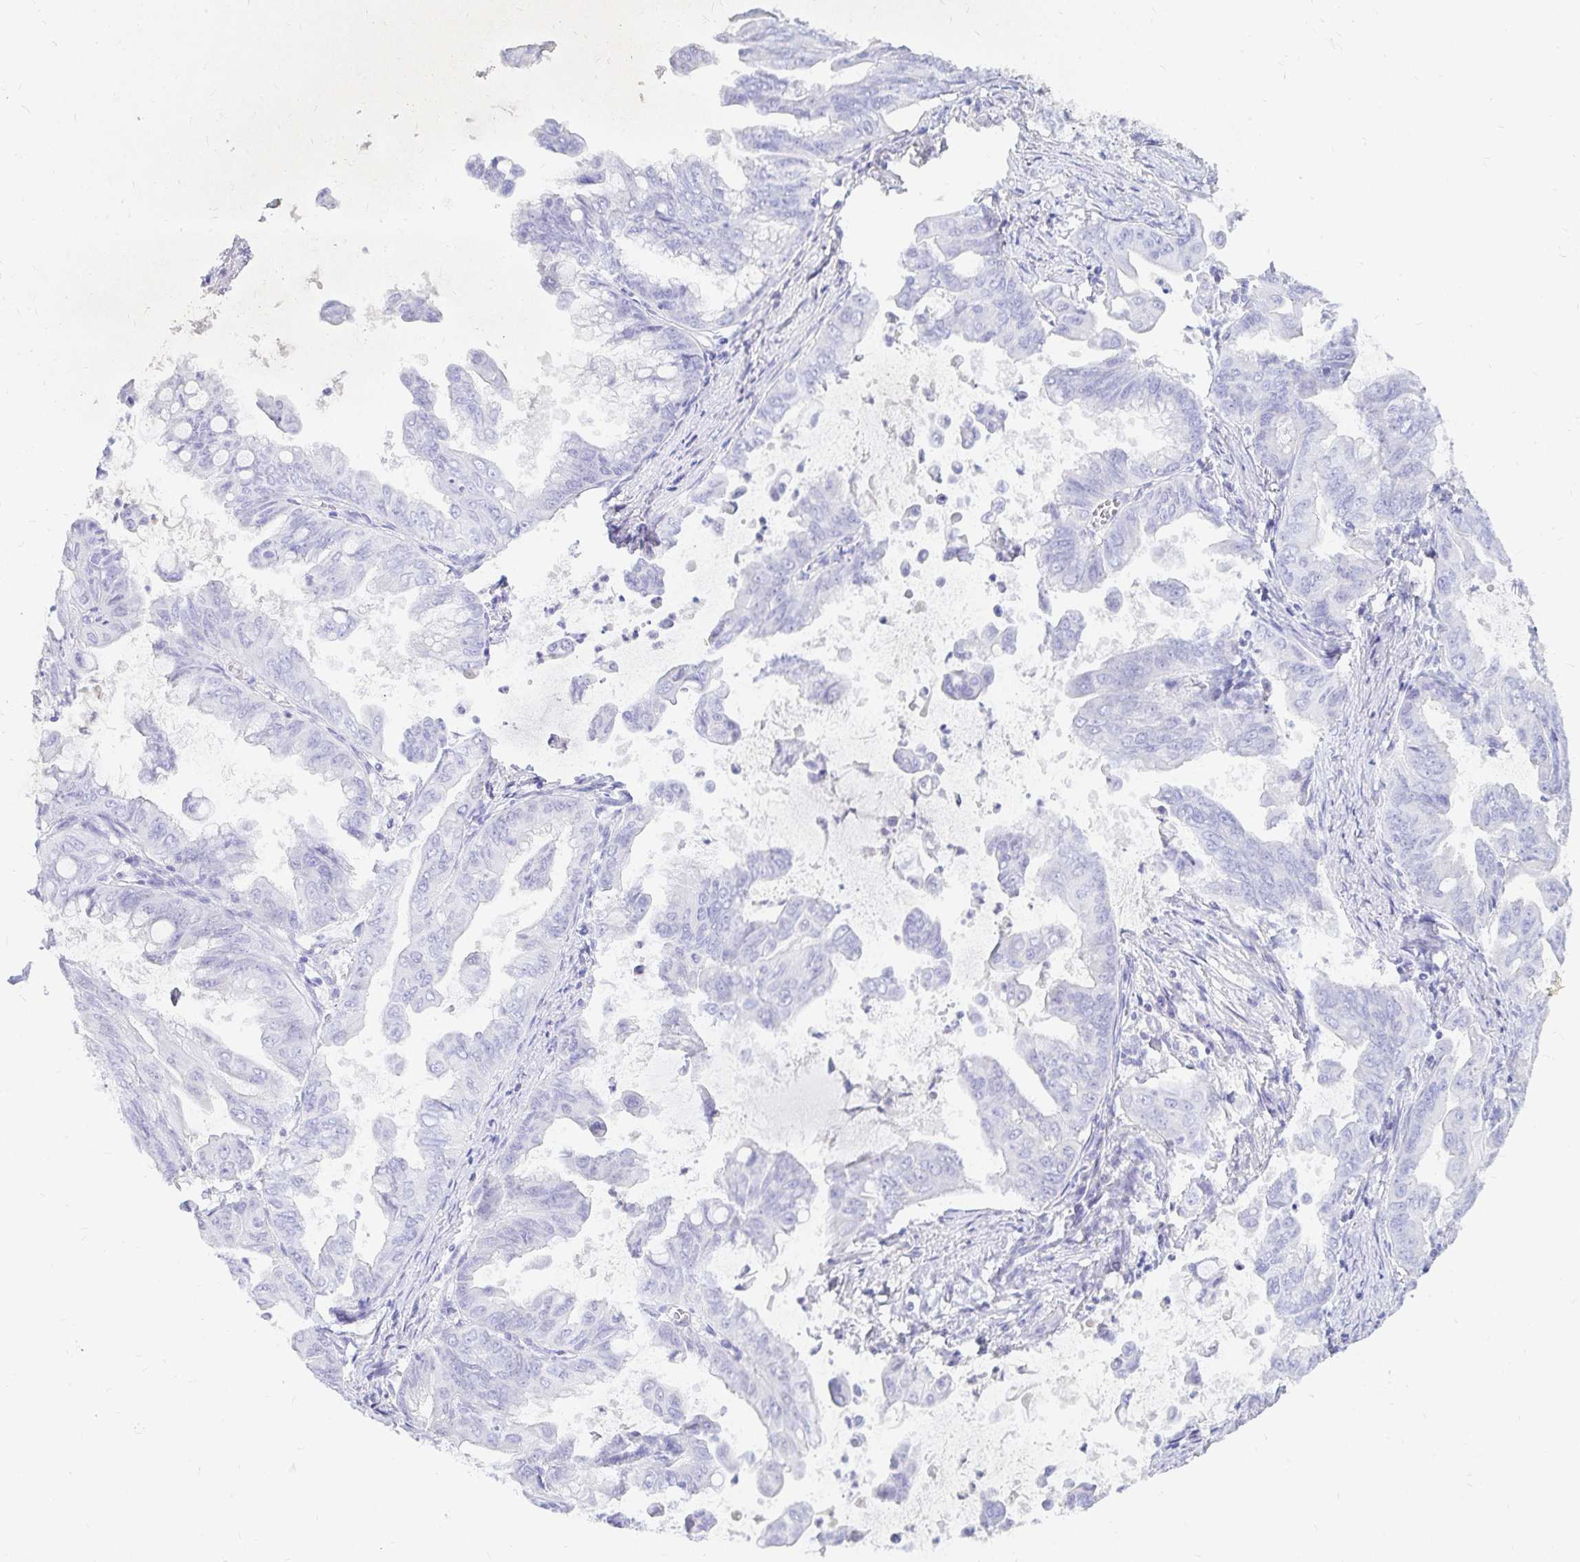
{"staining": {"intensity": "negative", "quantity": "none", "location": "none"}, "tissue": "stomach cancer", "cell_type": "Tumor cells", "image_type": "cancer", "snomed": [{"axis": "morphology", "description": "Adenocarcinoma, NOS"}, {"axis": "topography", "description": "Stomach, upper"}], "caption": "Immunohistochemistry histopathology image of stomach cancer stained for a protein (brown), which demonstrates no expression in tumor cells.", "gene": "NR2E1", "patient": {"sex": "male", "age": 80}}